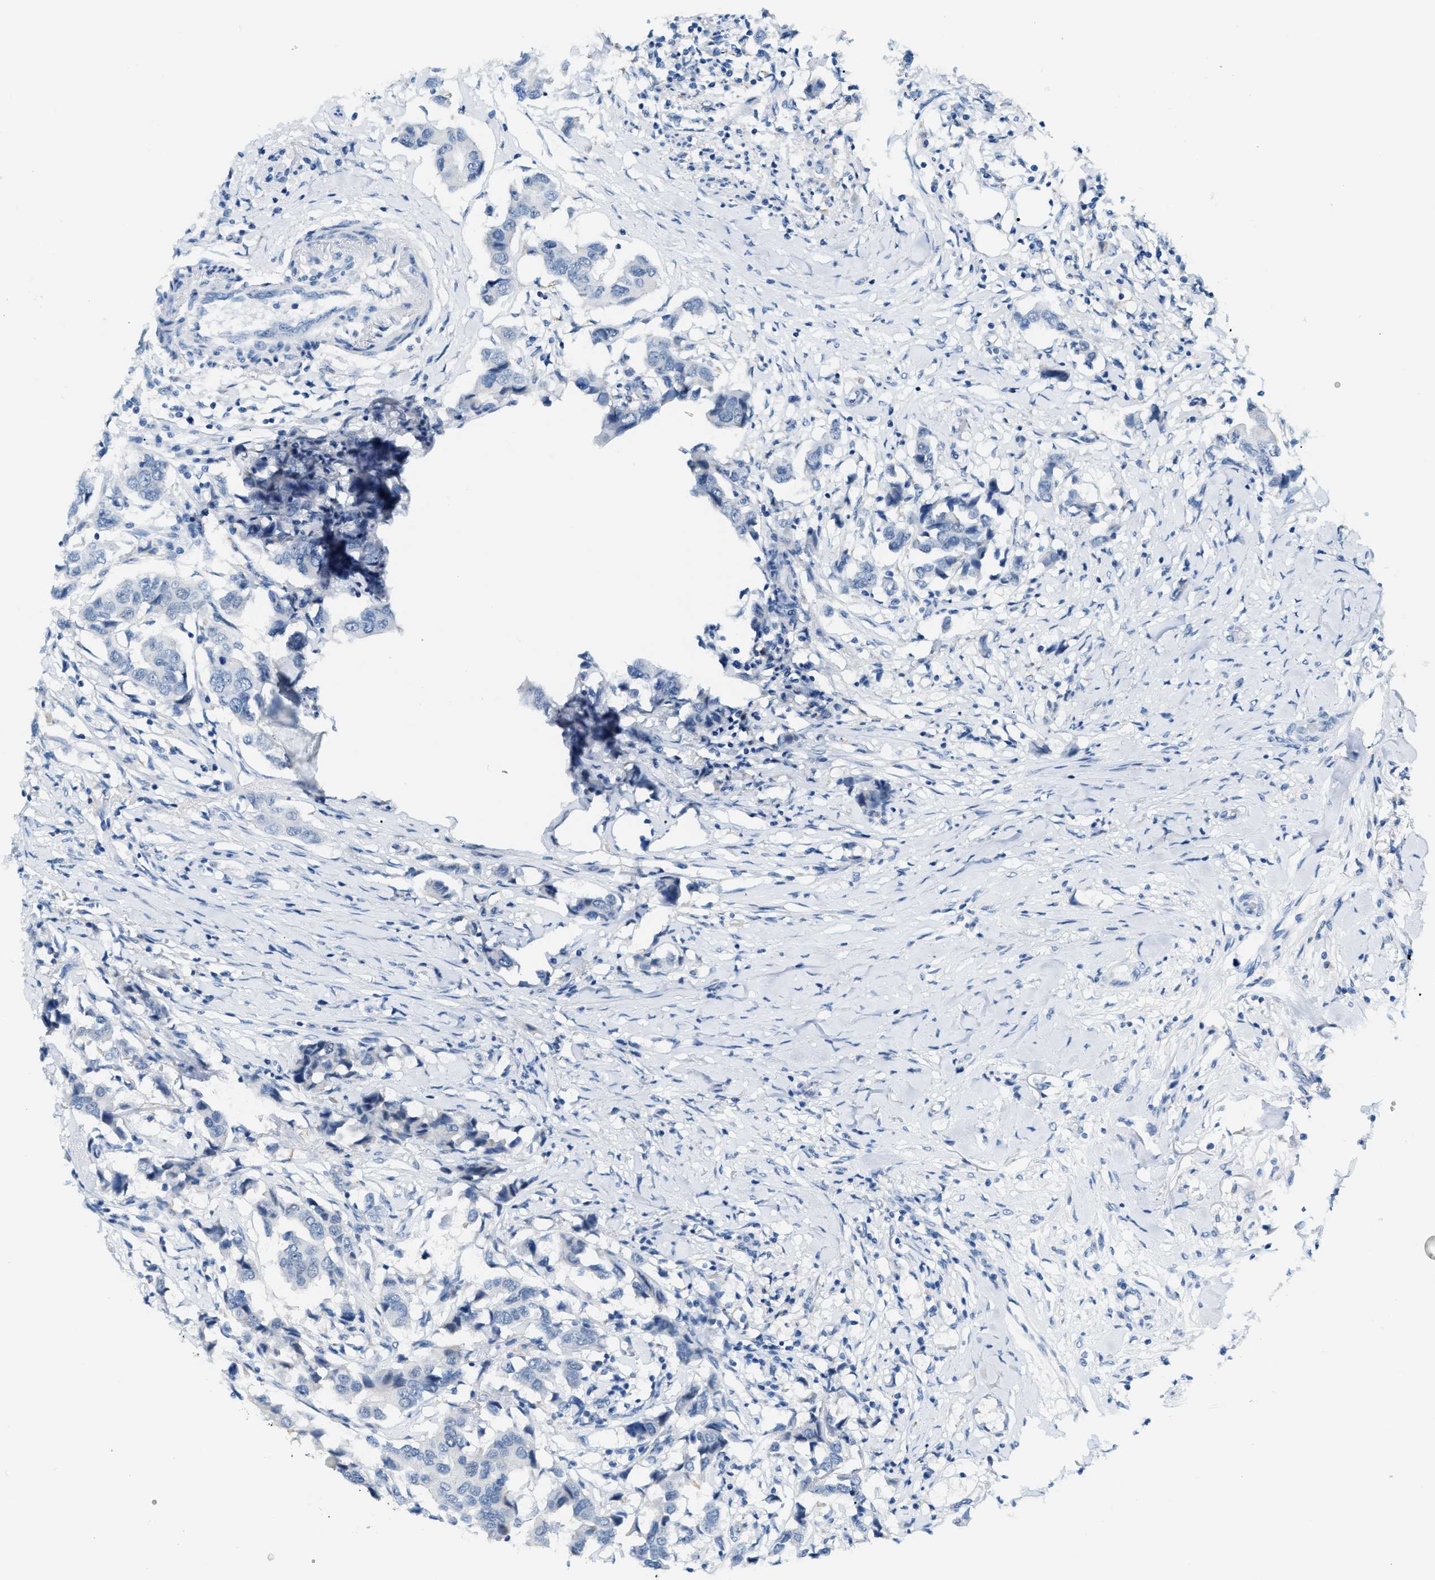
{"staining": {"intensity": "negative", "quantity": "none", "location": "none"}, "tissue": "breast cancer", "cell_type": "Tumor cells", "image_type": "cancer", "snomed": [{"axis": "morphology", "description": "Duct carcinoma"}, {"axis": "topography", "description": "Breast"}], "caption": "Image shows no significant protein positivity in tumor cells of breast cancer.", "gene": "PHRF1", "patient": {"sex": "female", "age": 80}}